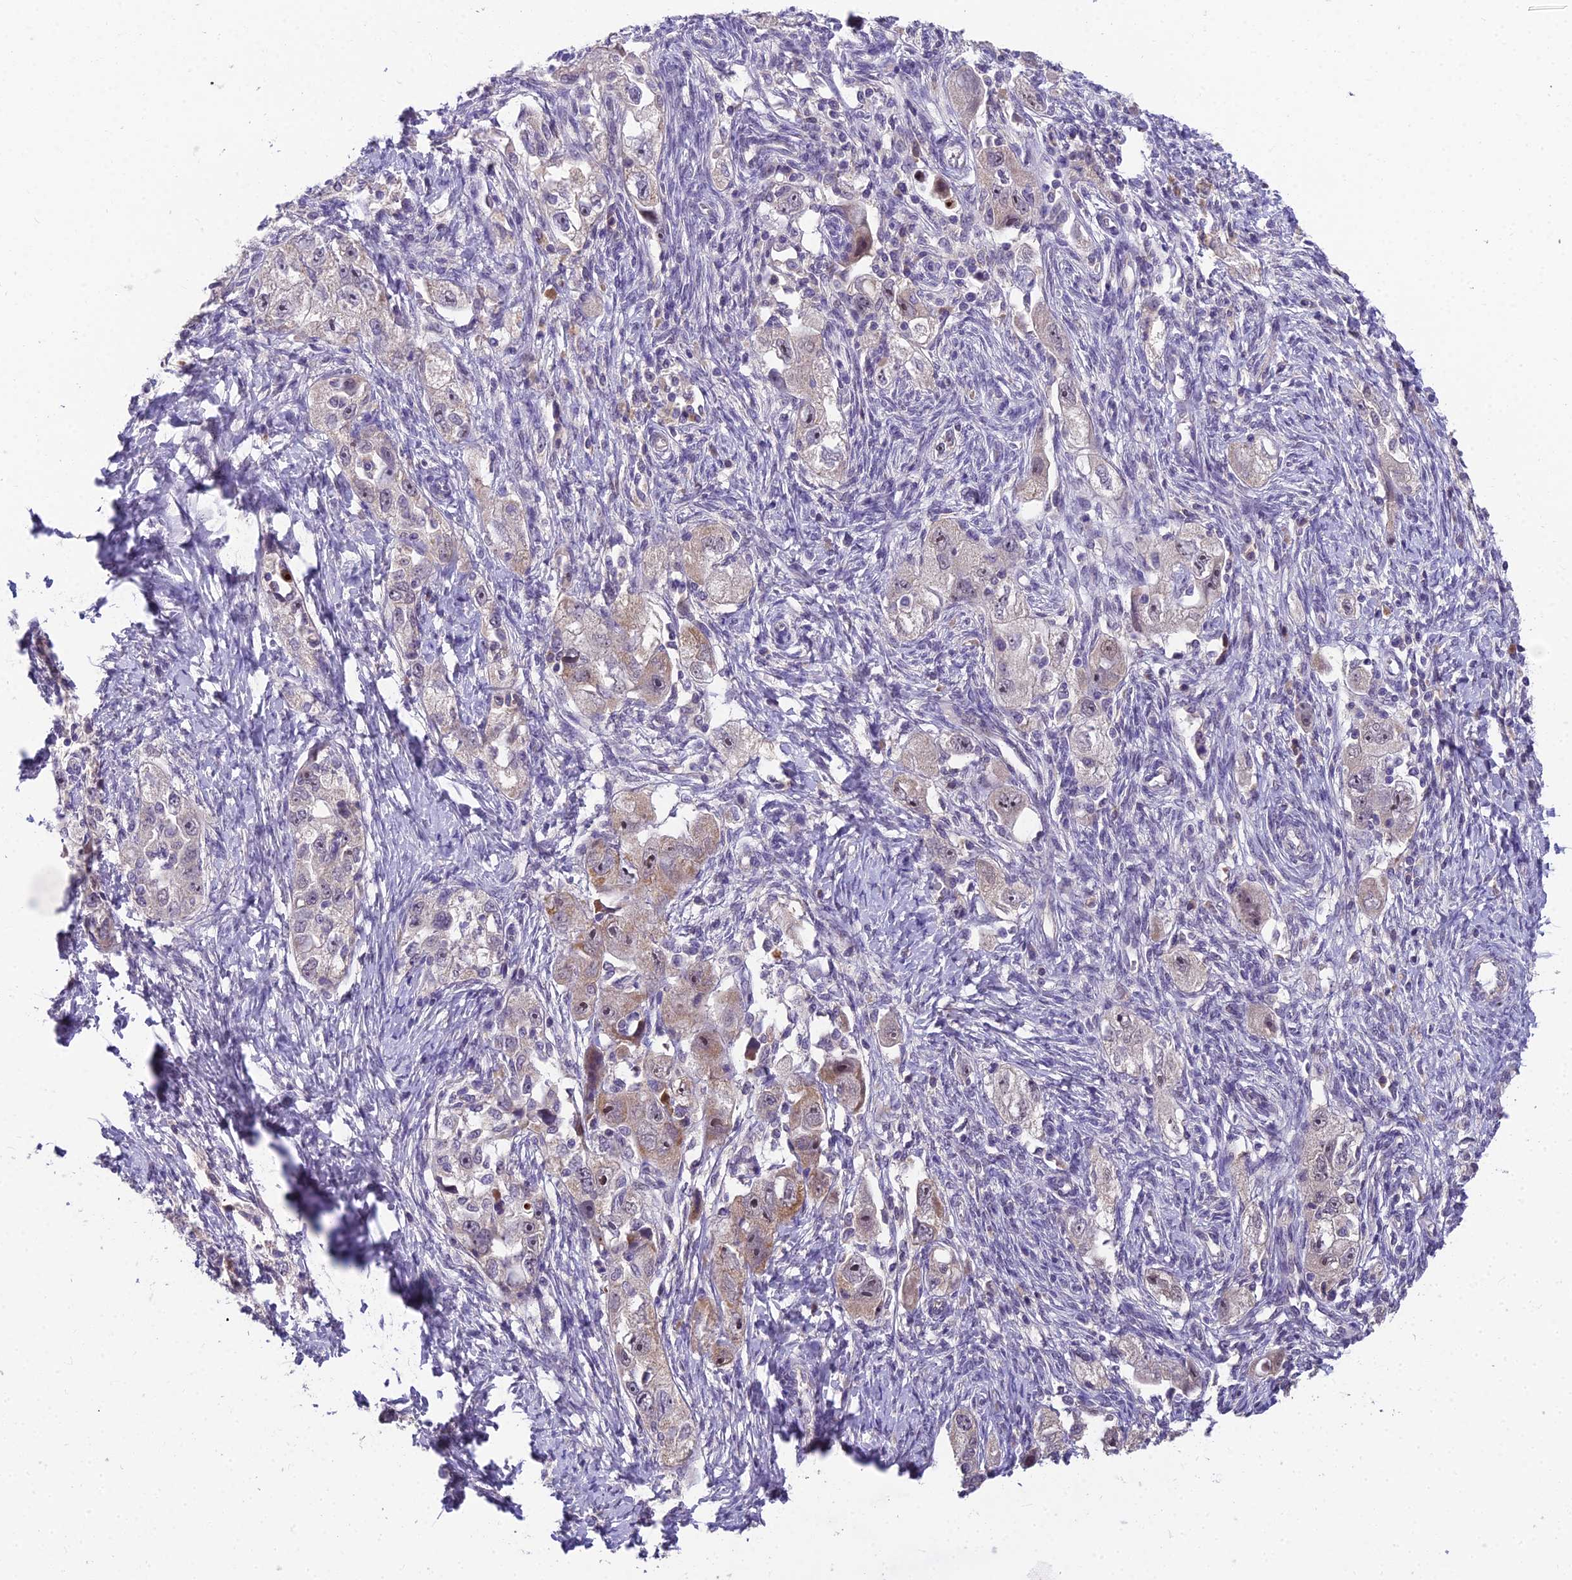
{"staining": {"intensity": "weak", "quantity": "25%-75%", "location": "cytoplasmic/membranous"}, "tissue": "ovarian cancer", "cell_type": "Tumor cells", "image_type": "cancer", "snomed": [{"axis": "morphology", "description": "Carcinoma, NOS"}, {"axis": "morphology", "description": "Cystadenocarcinoma, serous, NOS"}, {"axis": "topography", "description": "Ovary"}], "caption": "DAB (3,3'-diaminobenzidine) immunohistochemical staining of ovarian cancer (serous cystadenocarcinoma) displays weak cytoplasmic/membranous protein expression in approximately 25%-75% of tumor cells. Nuclei are stained in blue.", "gene": "ZNF333", "patient": {"sex": "female", "age": 69}}